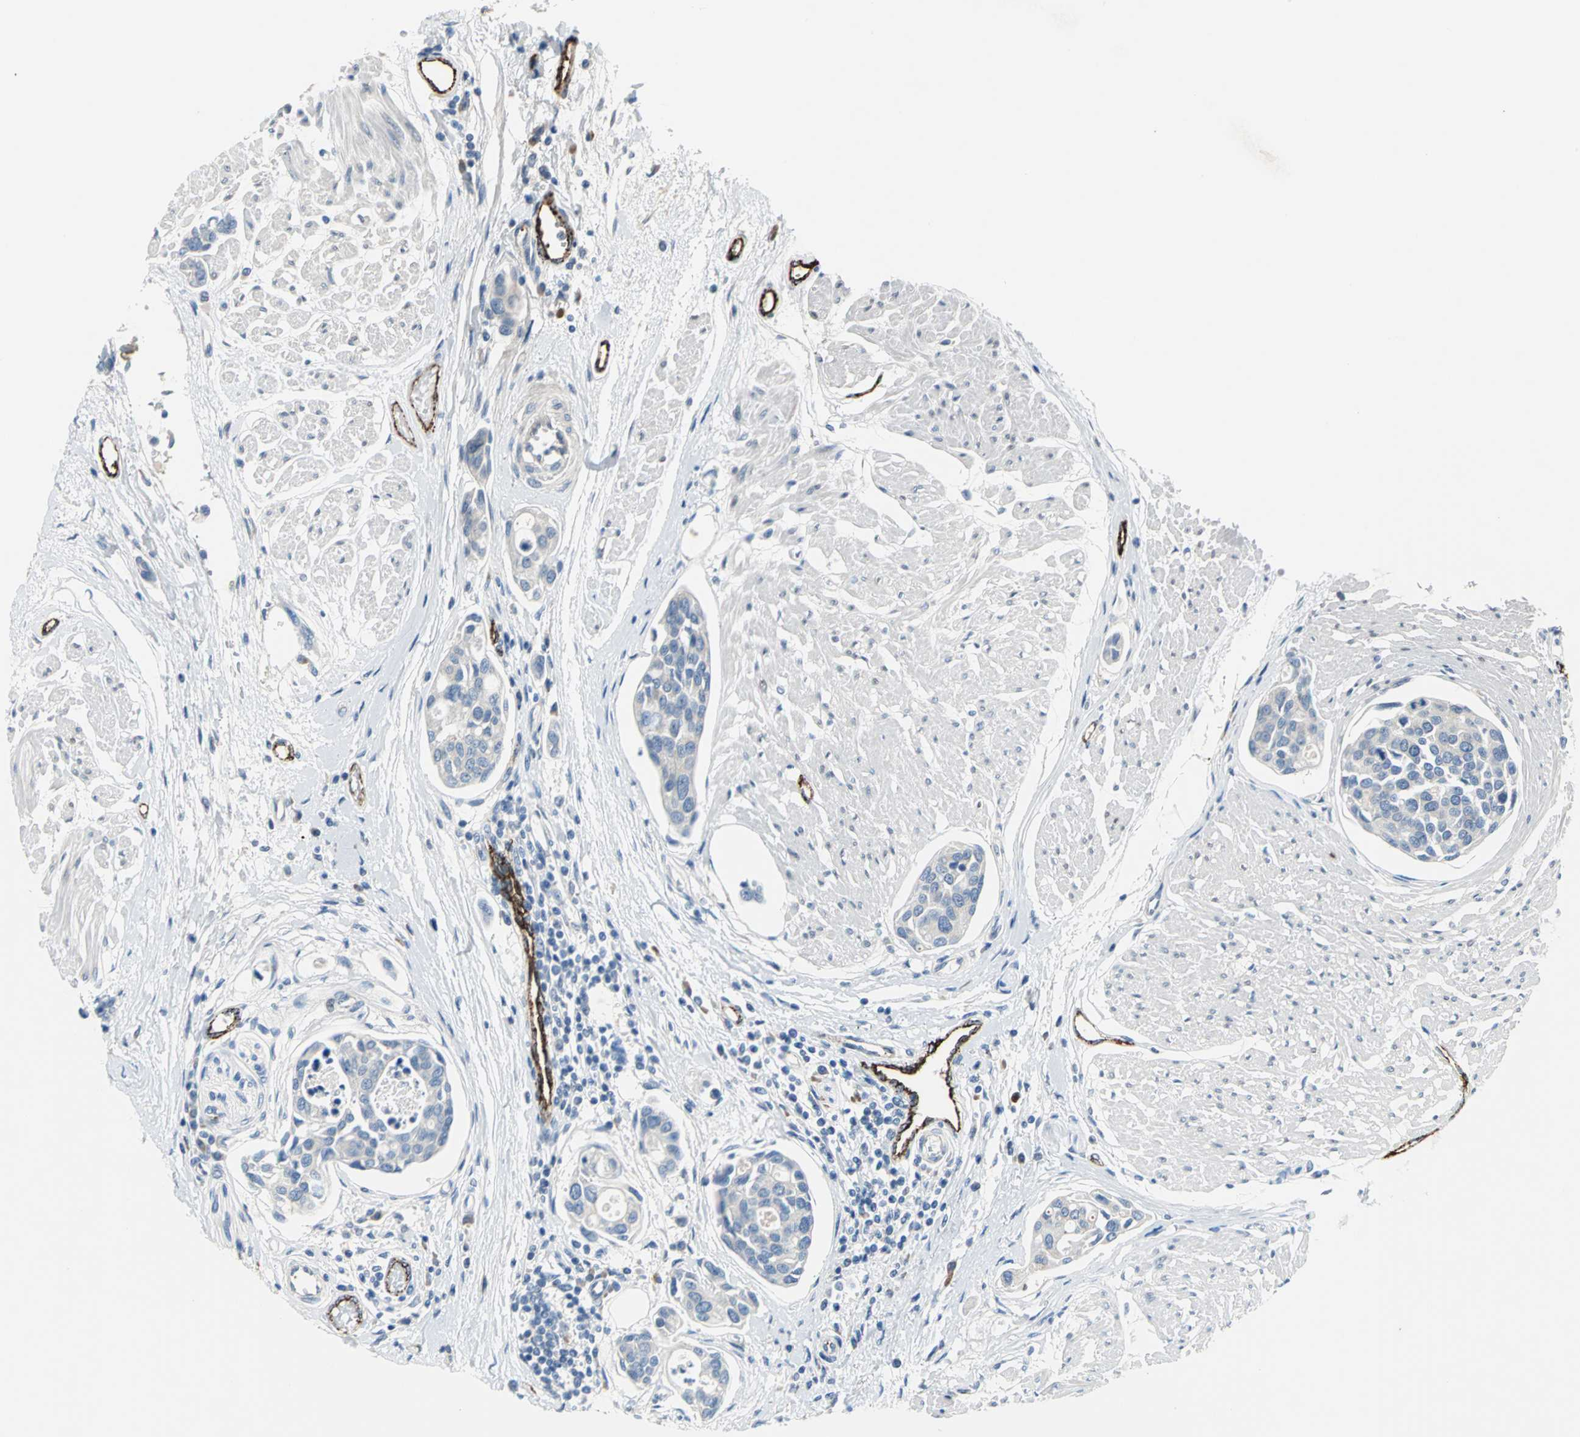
{"staining": {"intensity": "negative", "quantity": "none", "location": "none"}, "tissue": "urothelial cancer", "cell_type": "Tumor cells", "image_type": "cancer", "snomed": [{"axis": "morphology", "description": "Urothelial carcinoma, High grade"}, {"axis": "topography", "description": "Urinary bladder"}], "caption": "High power microscopy image of an immunohistochemistry photomicrograph of urothelial cancer, revealing no significant expression in tumor cells. (Stains: DAB (3,3'-diaminobenzidine) immunohistochemistry with hematoxylin counter stain, Microscopy: brightfield microscopy at high magnification).", "gene": "SELP", "patient": {"sex": "male", "age": 78}}